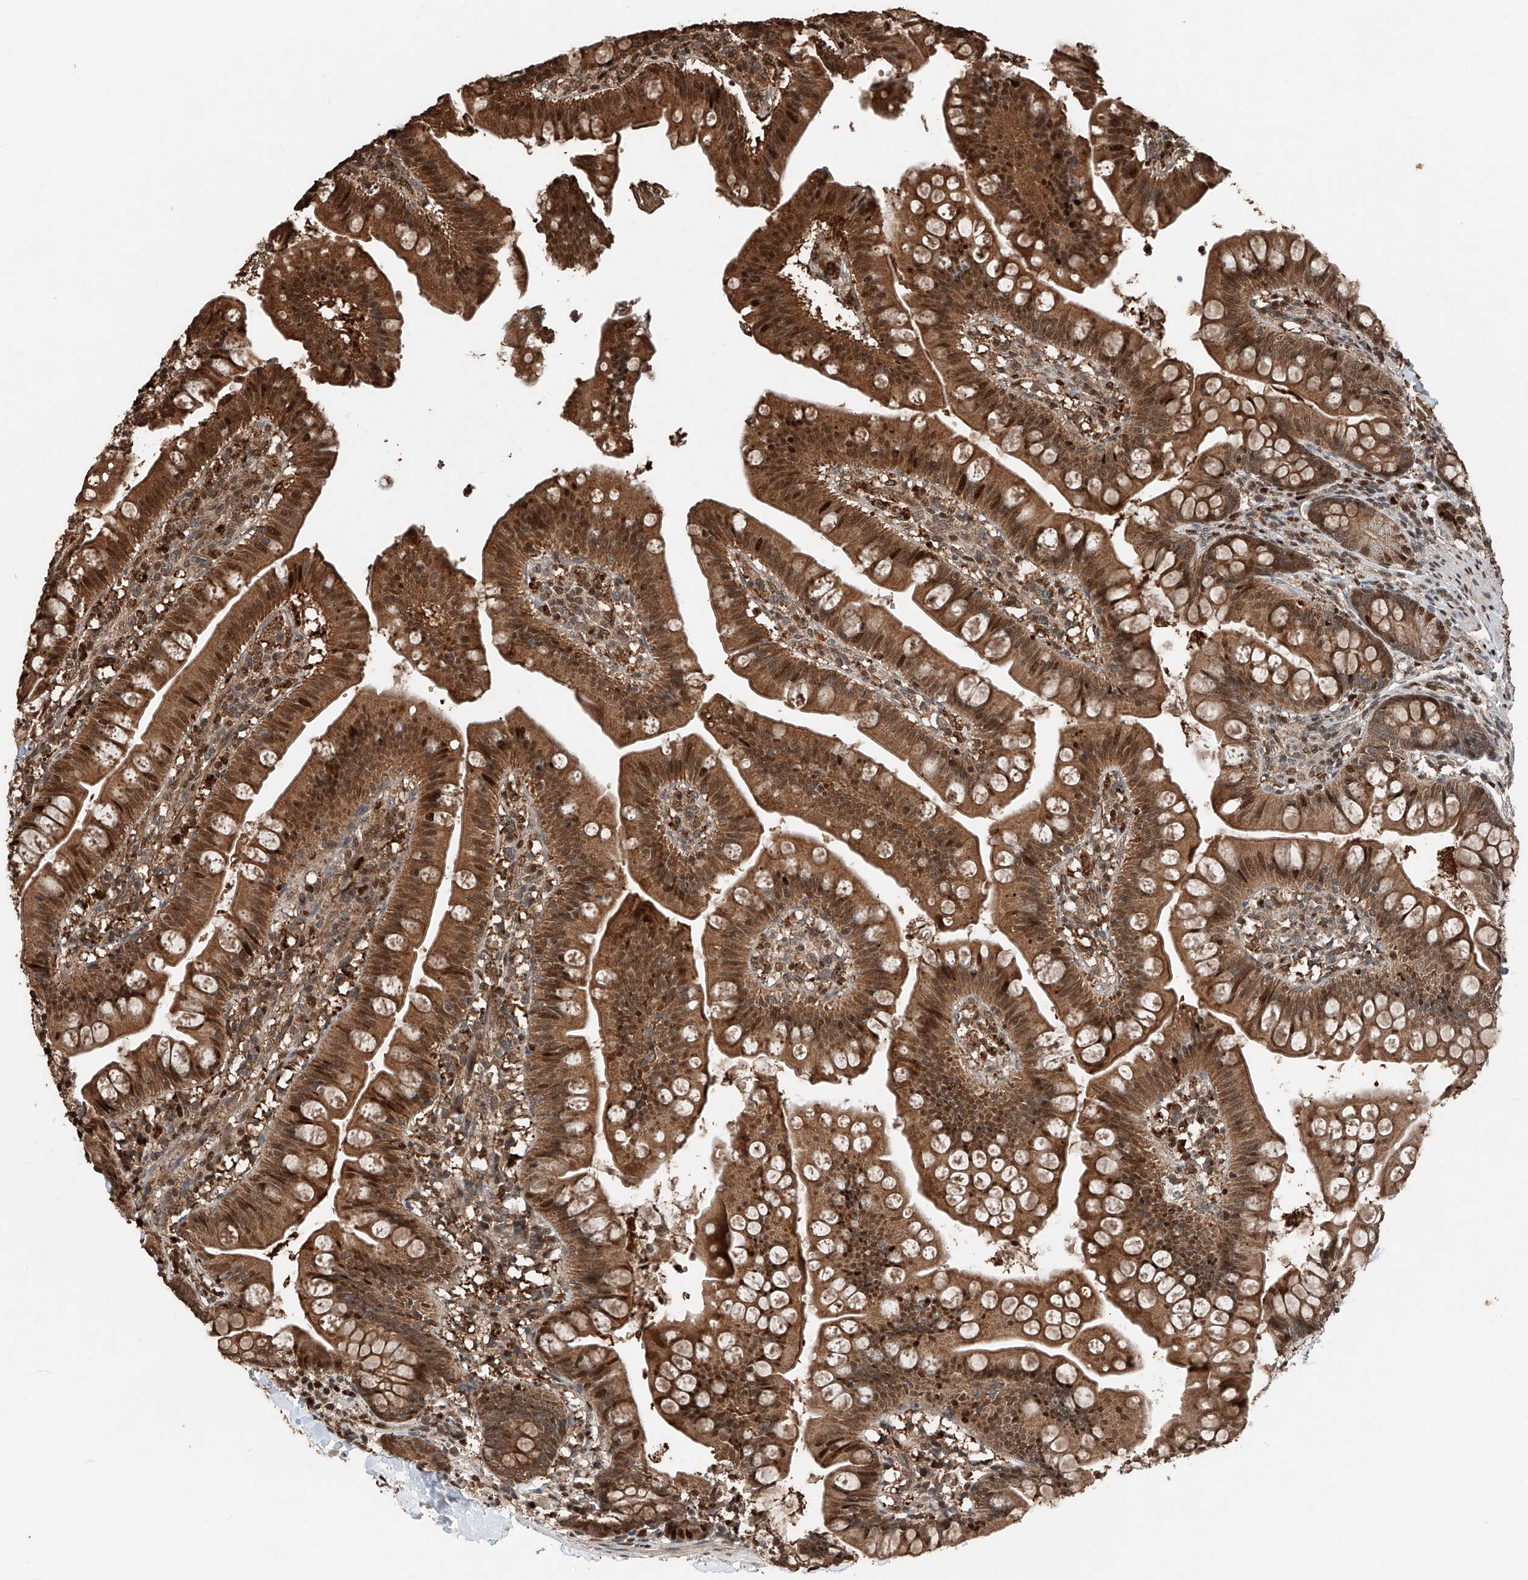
{"staining": {"intensity": "strong", "quantity": ">75%", "location": "cytoplasmic/membranous,nuclear"}, "tissue": "small intestine", "cell_type": "Glandular cells", "image_type": "normal", "snomed": [{"axis": "morphology", "description": "Normal tissue, NOS"}, {"axis": "topography", "description": "Small intestine"}], "caption": "This is a micrograph of immunohistochemistry (IHC) staining of unremarkable small intestine, which shows strong staining in the cytoplasmic/membranous,nuclear of glandular cells.", "gene": "RMND1", "patient": {"sex": "male", "age": 7}}